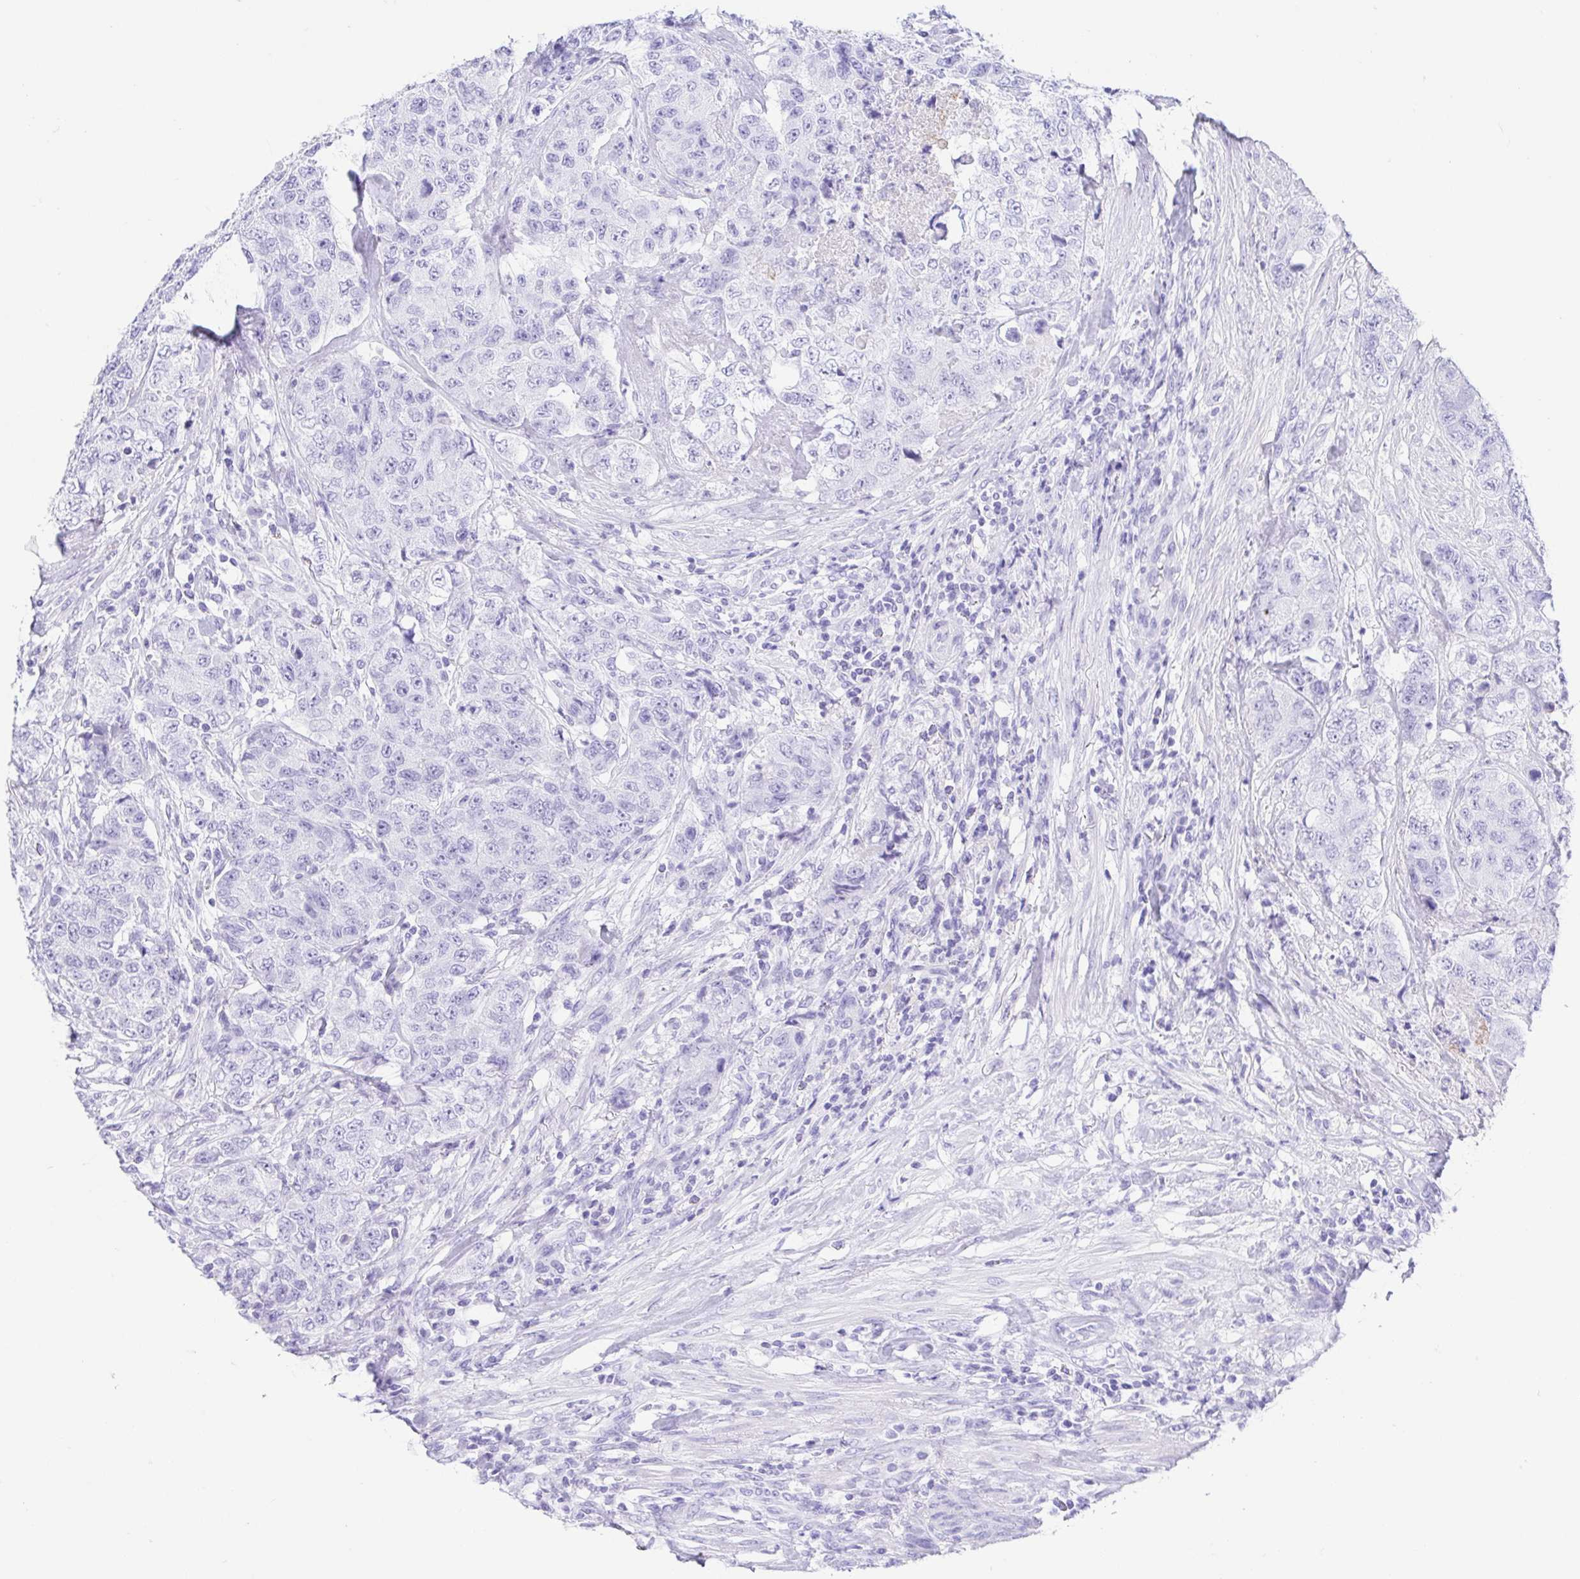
{"staining": {"intensity": "negative", "quantity": "none", "location": "none"}, "tissue": "urothelial cancer", "cell_type": "Tumor cells", "image_type": "cancer", "snomed": [{"axis": "morphology", "description": "Urothelial carcinoma, High grade"}, {"axis": "topography", "description": "Urinary bladder"}], "caption": "Immunohistochemistry (IHC) micrograph of urothelial cancer stained for a protein (brown), which demonstrates no expression in tumor cells.", "gene": "GKN1", "patient": {"sex": "female", "age": 78}}